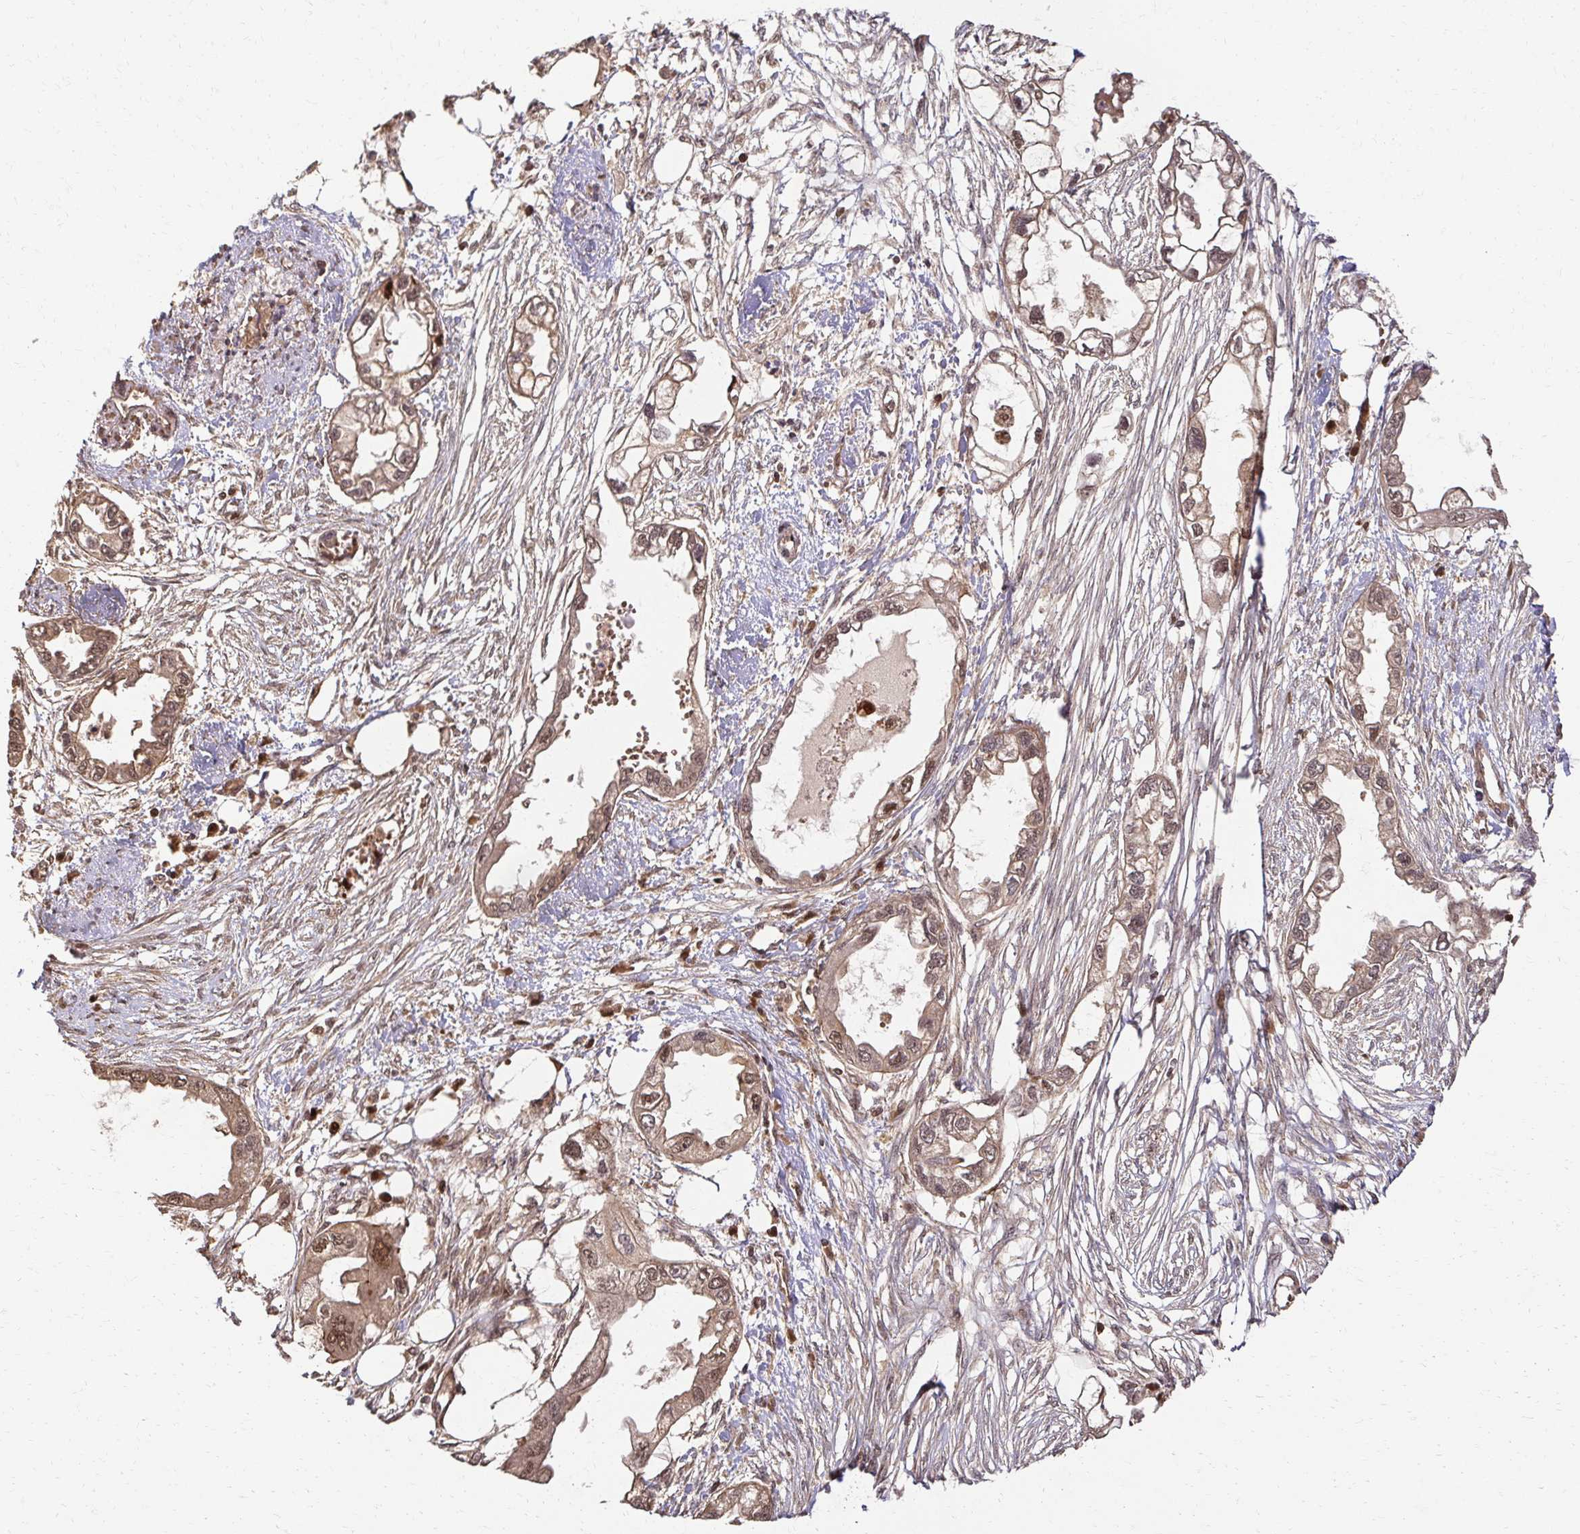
{"staining": {"intensity": "weak", "quantity": ">75%", "location": "cytoplasmic/membranous,nuclear"}, "tissue": "endometrial cancer", "cell_type": "Tumor cells", "image_type": "cancer", "snomed": [{"axis": "morphology", "description": "Adenocarcinoma, NOS"}, {"axis": "morphology", "description": "Adenocarcinoma, metastatic, NOS"}, {"axis": "topography", "description": "Adipose tissue"}, {"axis": "topography", "description": "Endometrium"}], "caption": "A high-resolution histopathology image shows immunohistochemistry (IHC) staining of metastatic adenocarcinoma (endometrial), which exhibits weak cytoplasmic/membranous and nuclear staining in approximately >75% of tumor cells.", "gene": "PSMA4", "patient": {"sex": "female", "age": 67}}